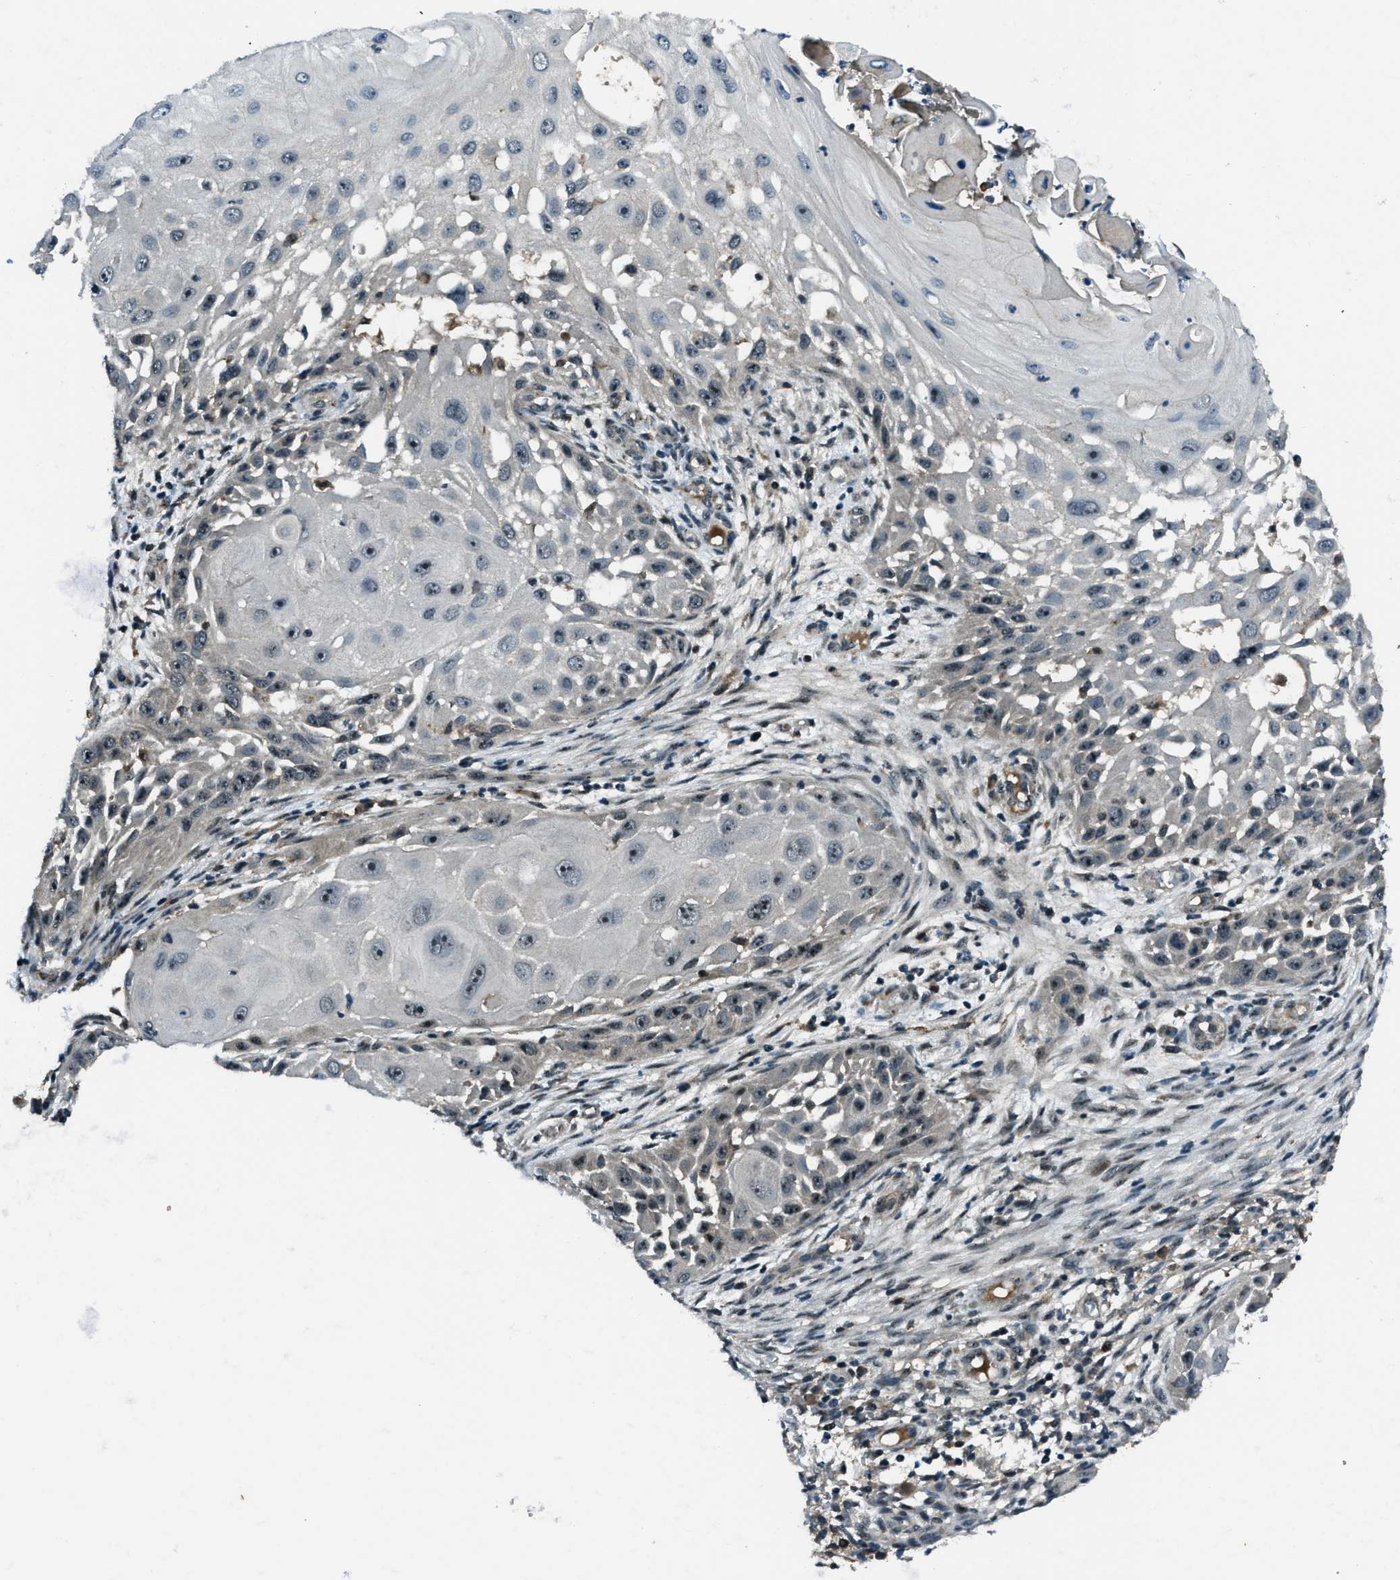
{"staining": {"intensity": "weak", "quantity": "25%-75%", "location": "cytoplasmic/membranous,nuclear"}, "tissue": "skin cancer", "cell_type": "Tumor cells", "image_type": "cancer", "snomed": [{"axis": "morphology", "description": "Squamous cell carcinoma, NOS"}, {"axis": "topography", "description": "Skin"}], "caption": "DAB immunohistochemical staining of squamous cell carcinoma (skin) shows weak cytoplasmic/membranous and nuclear protein expression in about 25%-75% of tumor cells.", "gene": "ACTL9", "patient": {"sex": "female", "age": 44}}